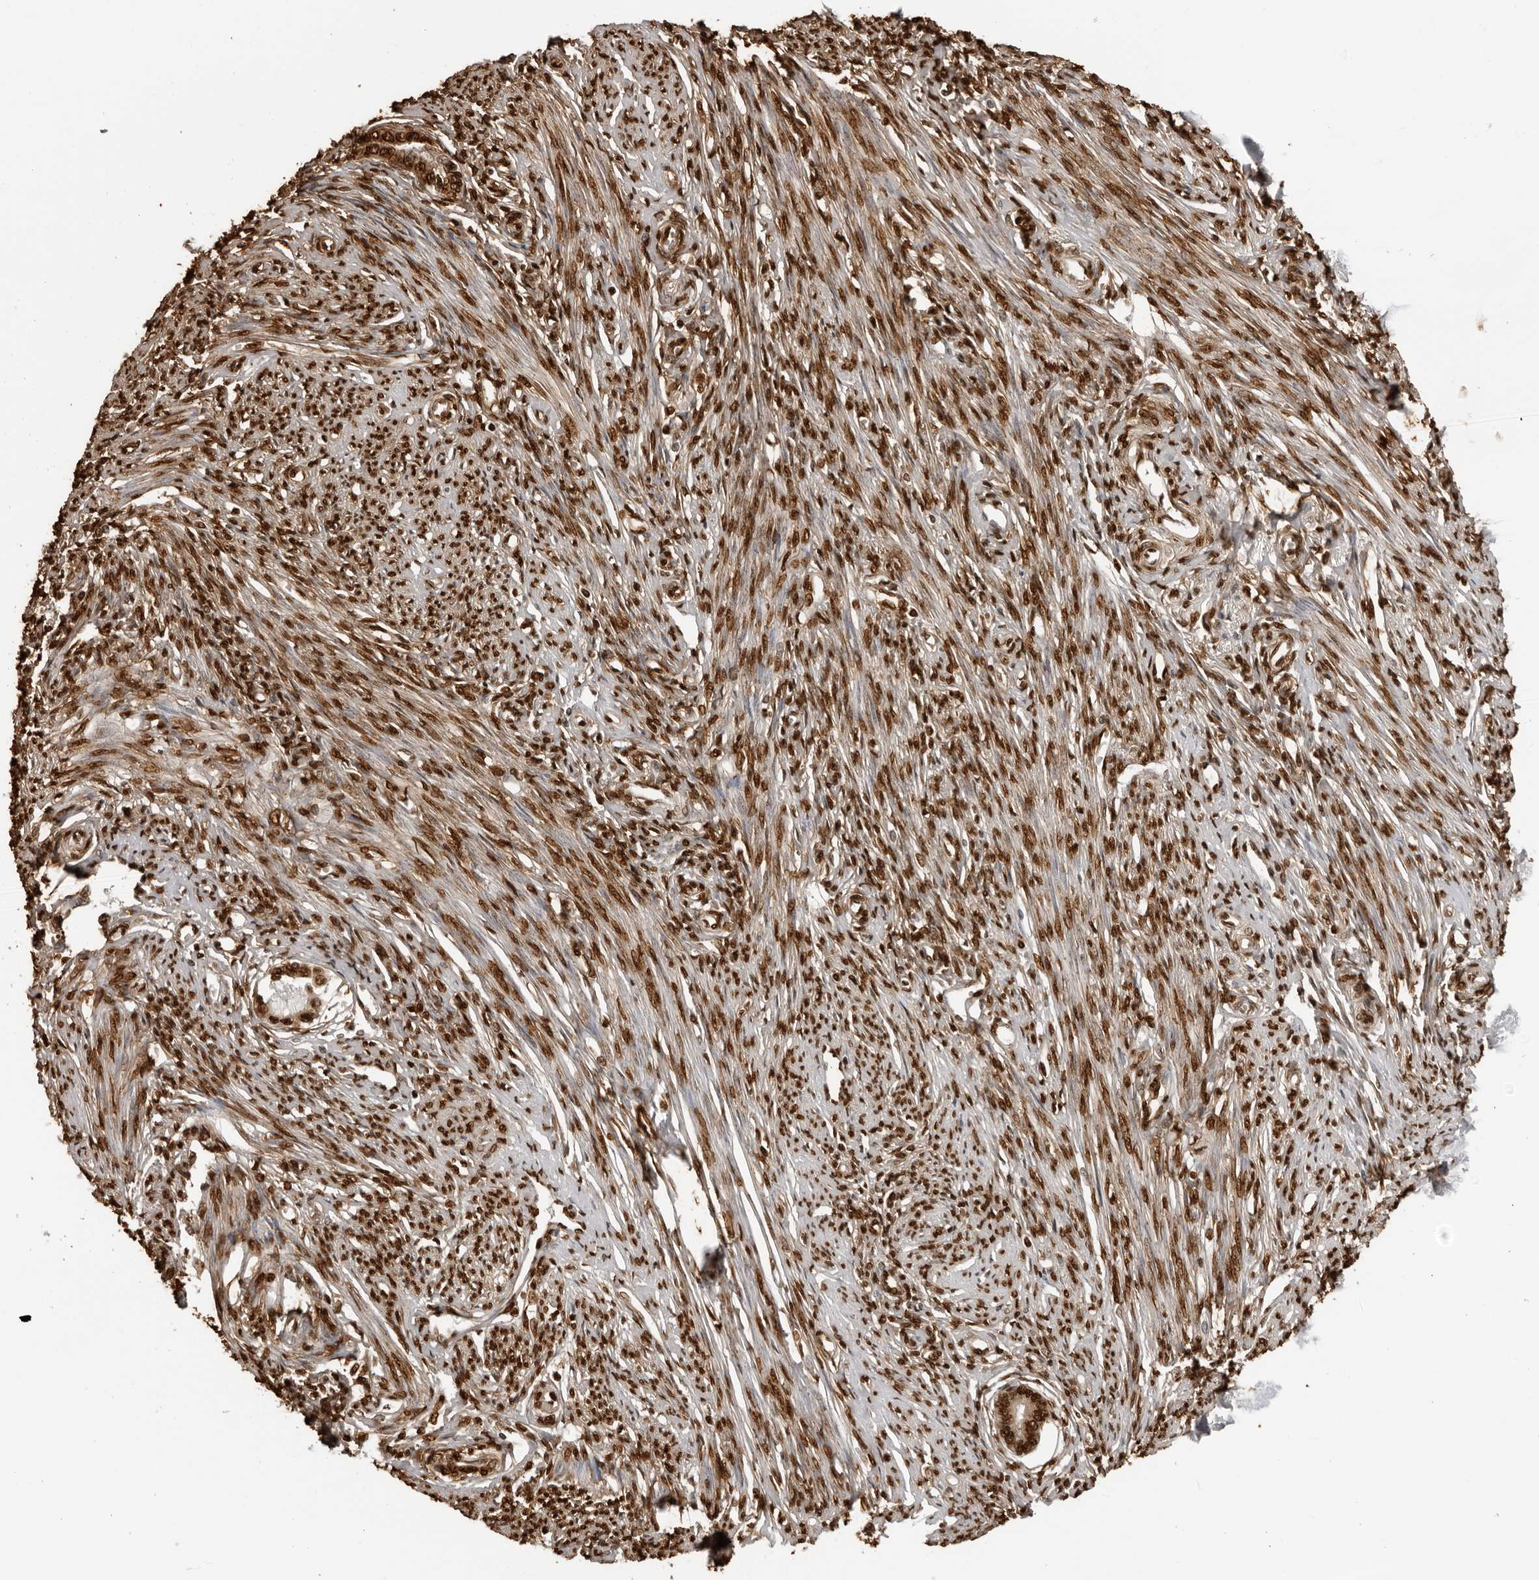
{"staining": {"intensity": "moderate", "quantity": ">75%", "location": "cytoplasmic/membranous,nuclear"}, "tissue": "endometrium", "cell_type": "Cells in endometrial stroma", "image_type": "normal", "snomed": [{"axis": "morphology", "description": "Normal tissue, NOS"}, {"axis": "topography", "description": "Endometrium"}], "caption": "Immunohistochemical staining of benign human endometrium reveals >75% levels of moderate cytoplasmic/membranous,nuclear protein expression in about >75% of cells in endometrial stroma.", "gene": "ZFP91", "patient": {"sex": "female", "age": 56}}